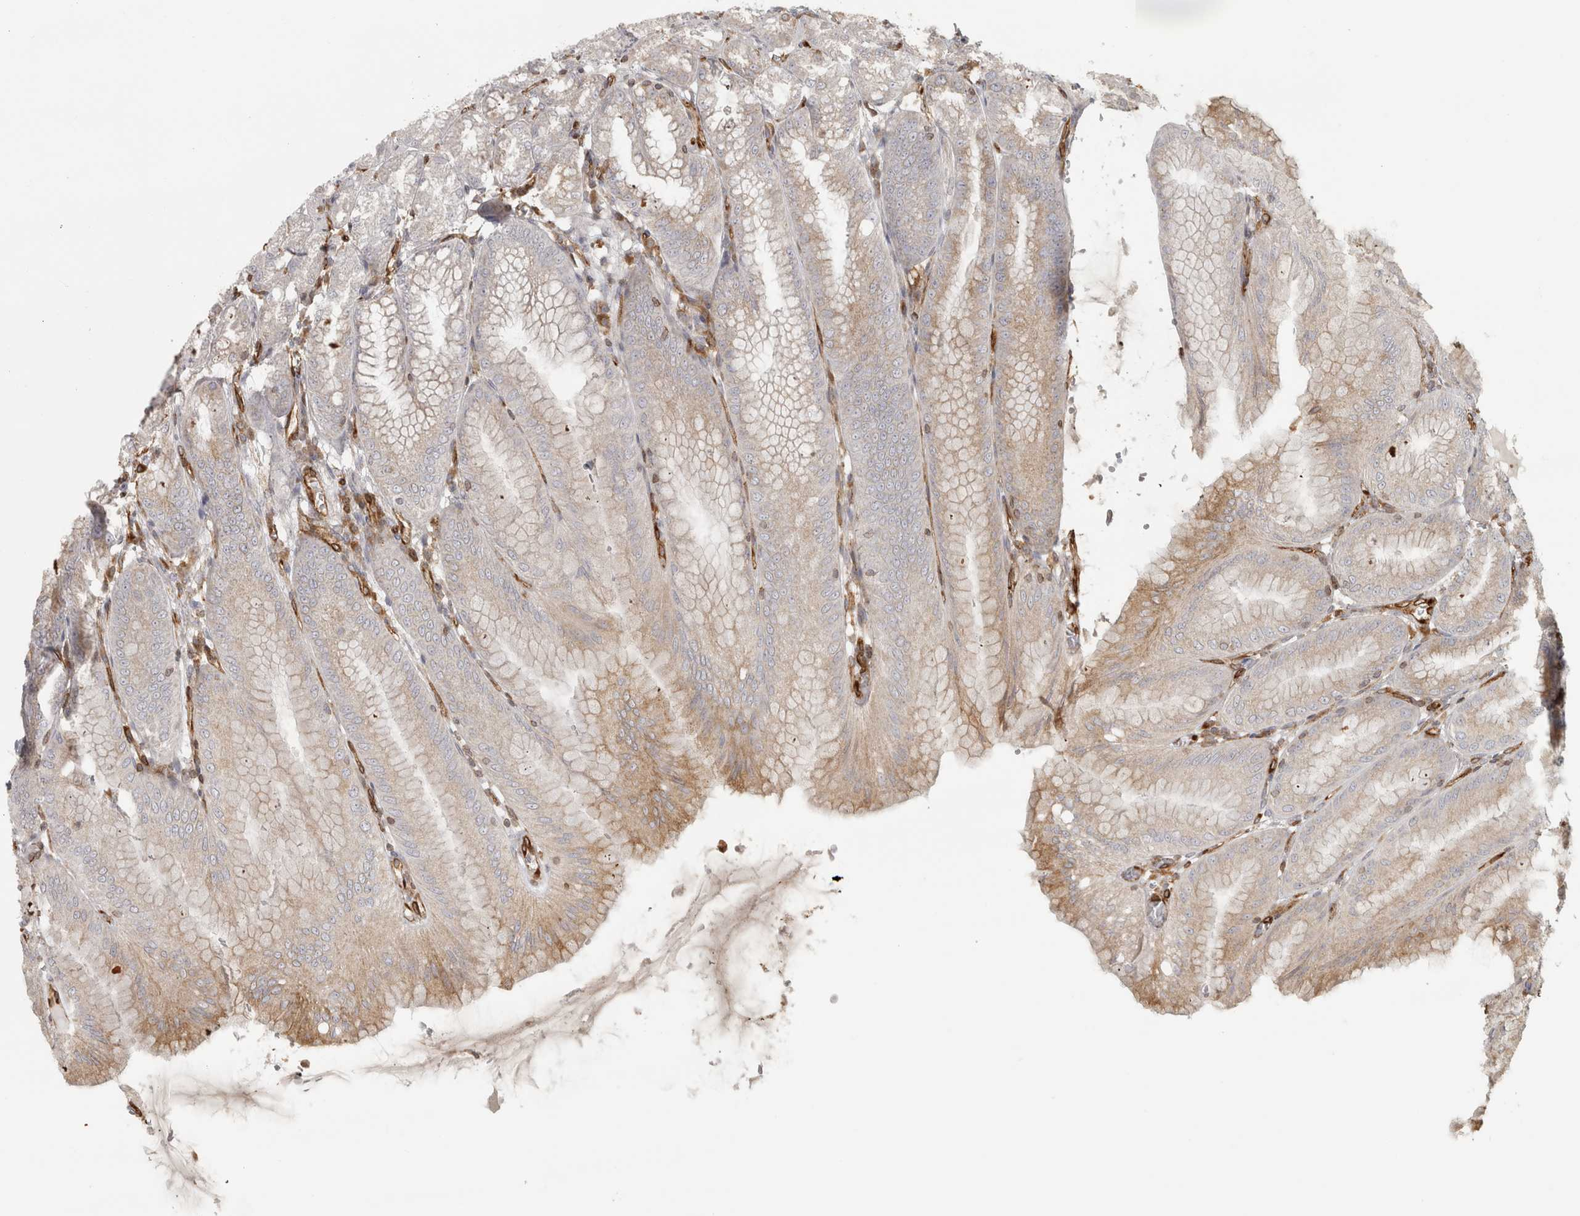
{"staining": {"intensity": "weak", "quantity": "25%-75%", "location": "cytoplasmic/membranous"}, "tissue": "stomach", "cell_type": "Glandular cells", "image_type": "normal", "snomed": [{"axis": "morphology", "description": "Normal tissue, NOS"}, {"axis": "topography", "description": "Stomach, lower"}], "caption": "Brown immunohistochemical staining in unremarkable stomach exhibits weak cytoplasmic/membranous expression in approximately 25%-75% of glandular cells. The staining was performed using DAB (3,3'-diaminobenzidine), with brown indicating positive protein expression. Nuclei are stained blue with hematoxylin.", "gene": "HLA", "patient": {"sex": "male", "age": 71}}